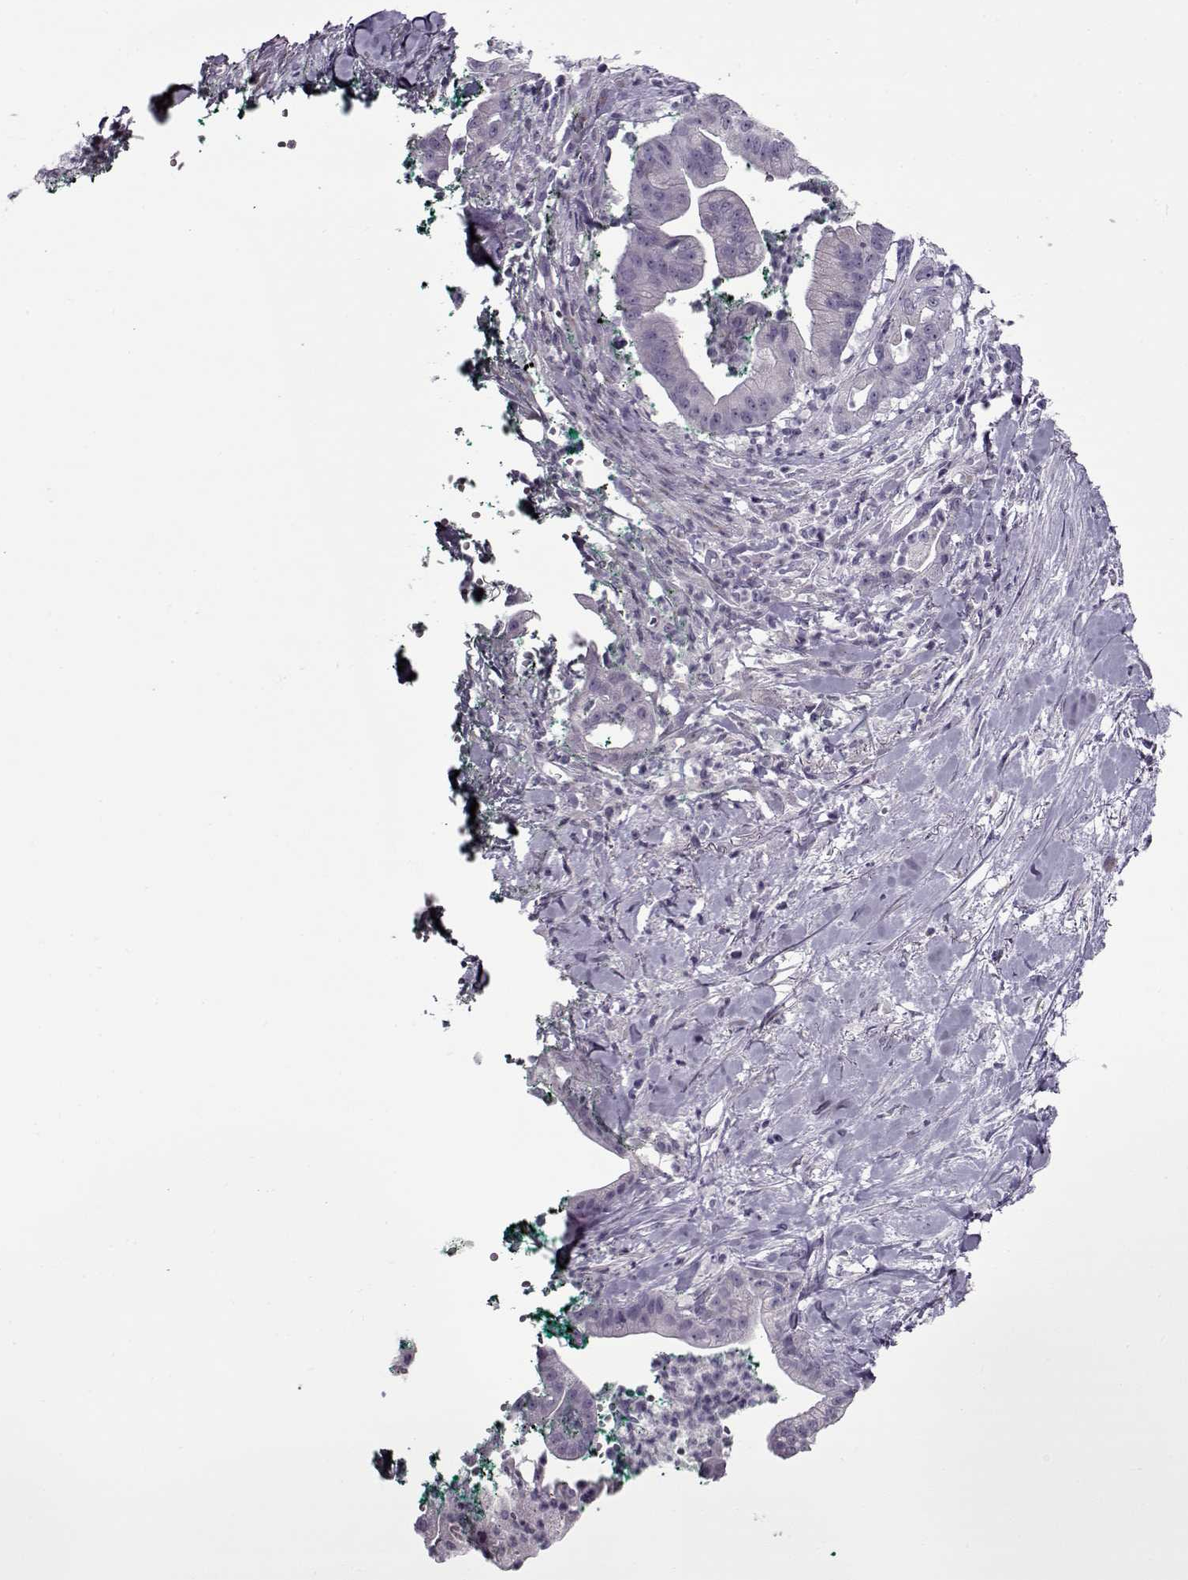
{"staining": {"intensity": "negative", "quantity": "none", "location": "none"}, "tissue": "pancreatic cancer", "cell_type": "Tumor cells", "image_type": "cancer", "snomed": [{"axis": "morphology", "description": "Normal tissue, NOS"}, {"axis": "morphology", "description": "Adenocarcinoma, NOS"}, {"axis": "topography", "description": "Lymph node"}, {"axis": "topography", "description": "Pancreas"}], "caption": "The image displays no significant staining in tumor cells of pancreatic cancer.", "gene": "GAGE2A", "patient": {"sex": "female", "age": 58}}